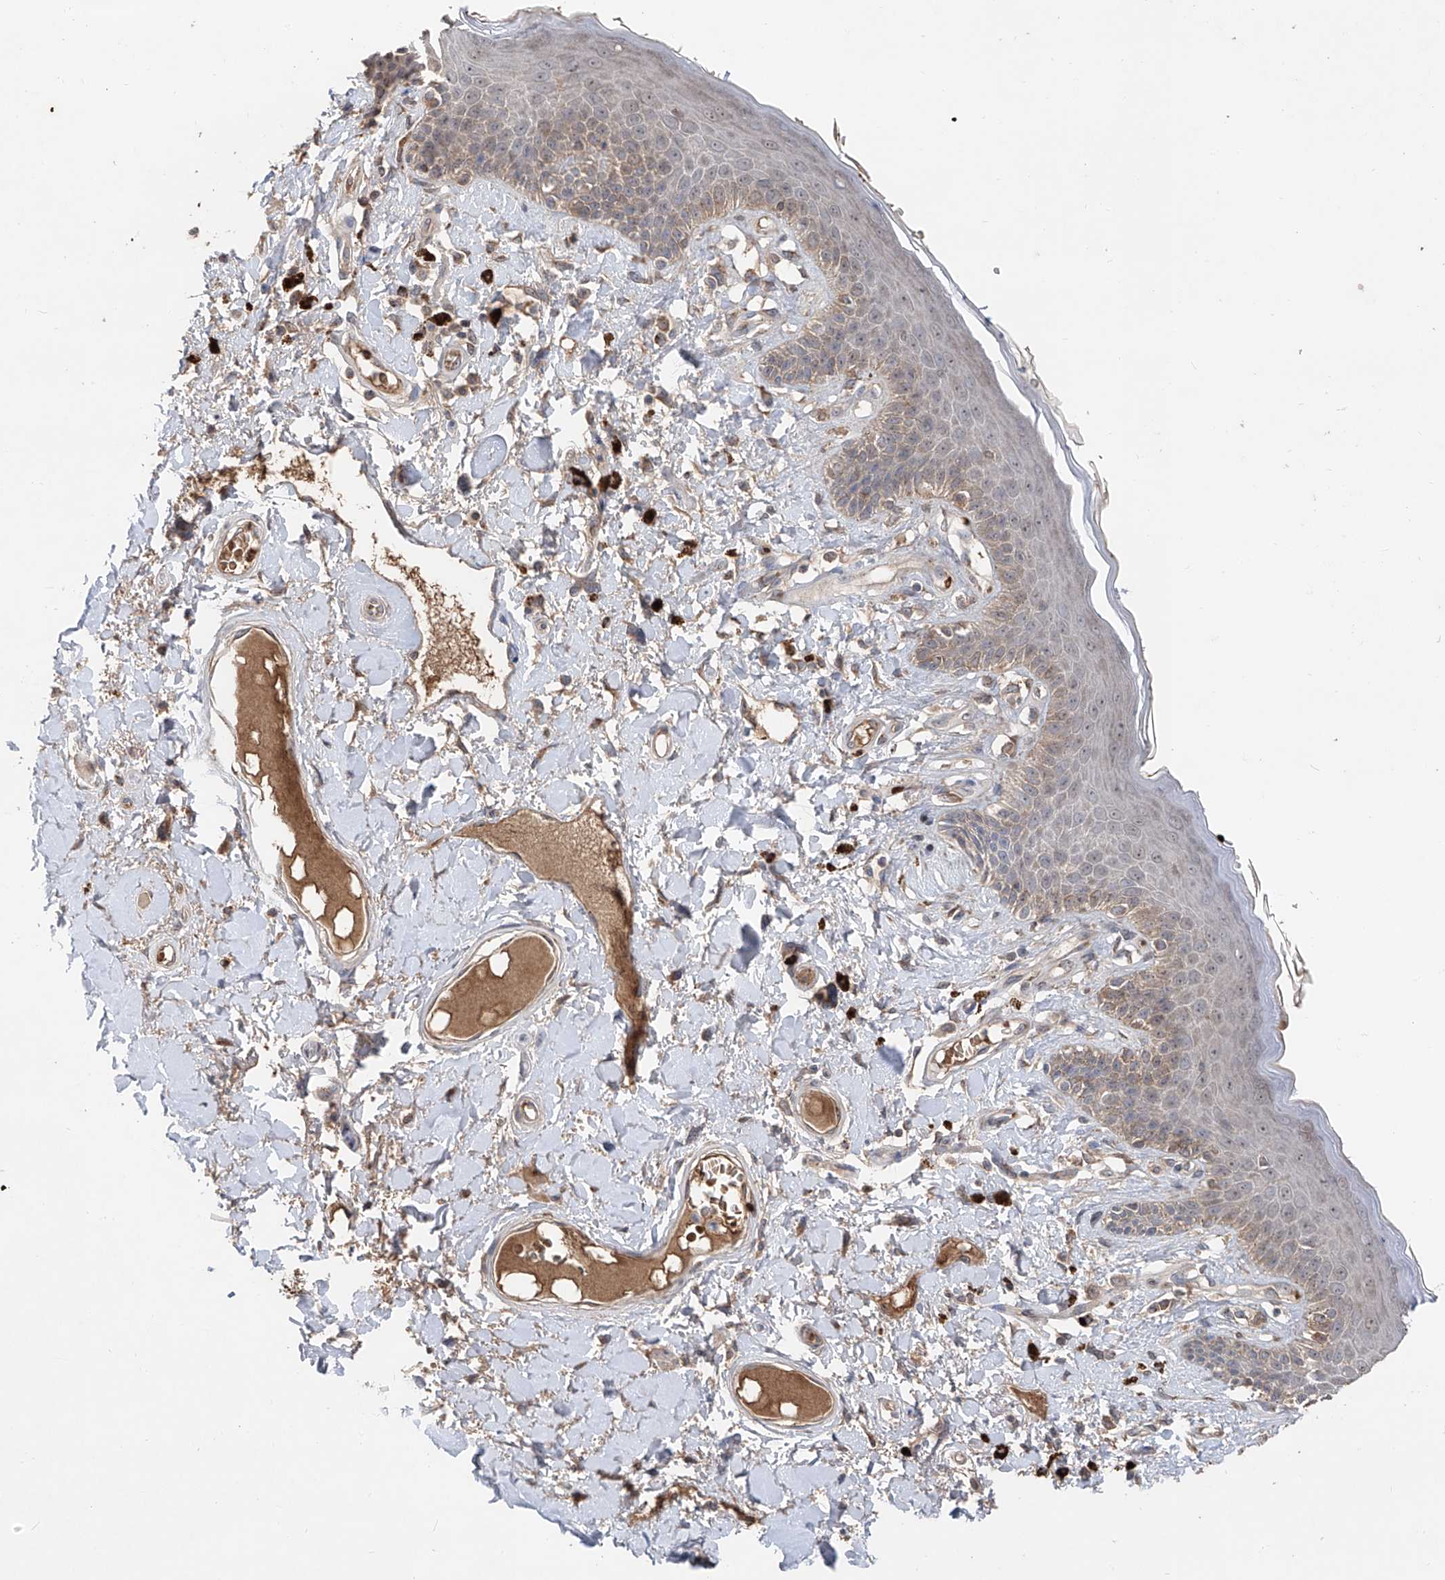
{"staining": {"intensity": "moderate", "quantity": "<25%", "location": "cytoplasmic/membranous"}, "tissue": "skin", "cell_type": "Epidermal cells", "image_type": "normal", "snomed": [{"axis": "morphology", "description": "Normal tissue, NOS"}, {"axis": "topography", "description": "Anal"}], "caption": "IHC of normal human skin demonstrates low levels of moderate cytoplasmic/membranous positivity in approximately <25% of epidermal cells.", "gene": "EDN1", "patient": {"sex": "female", "age": 78}}